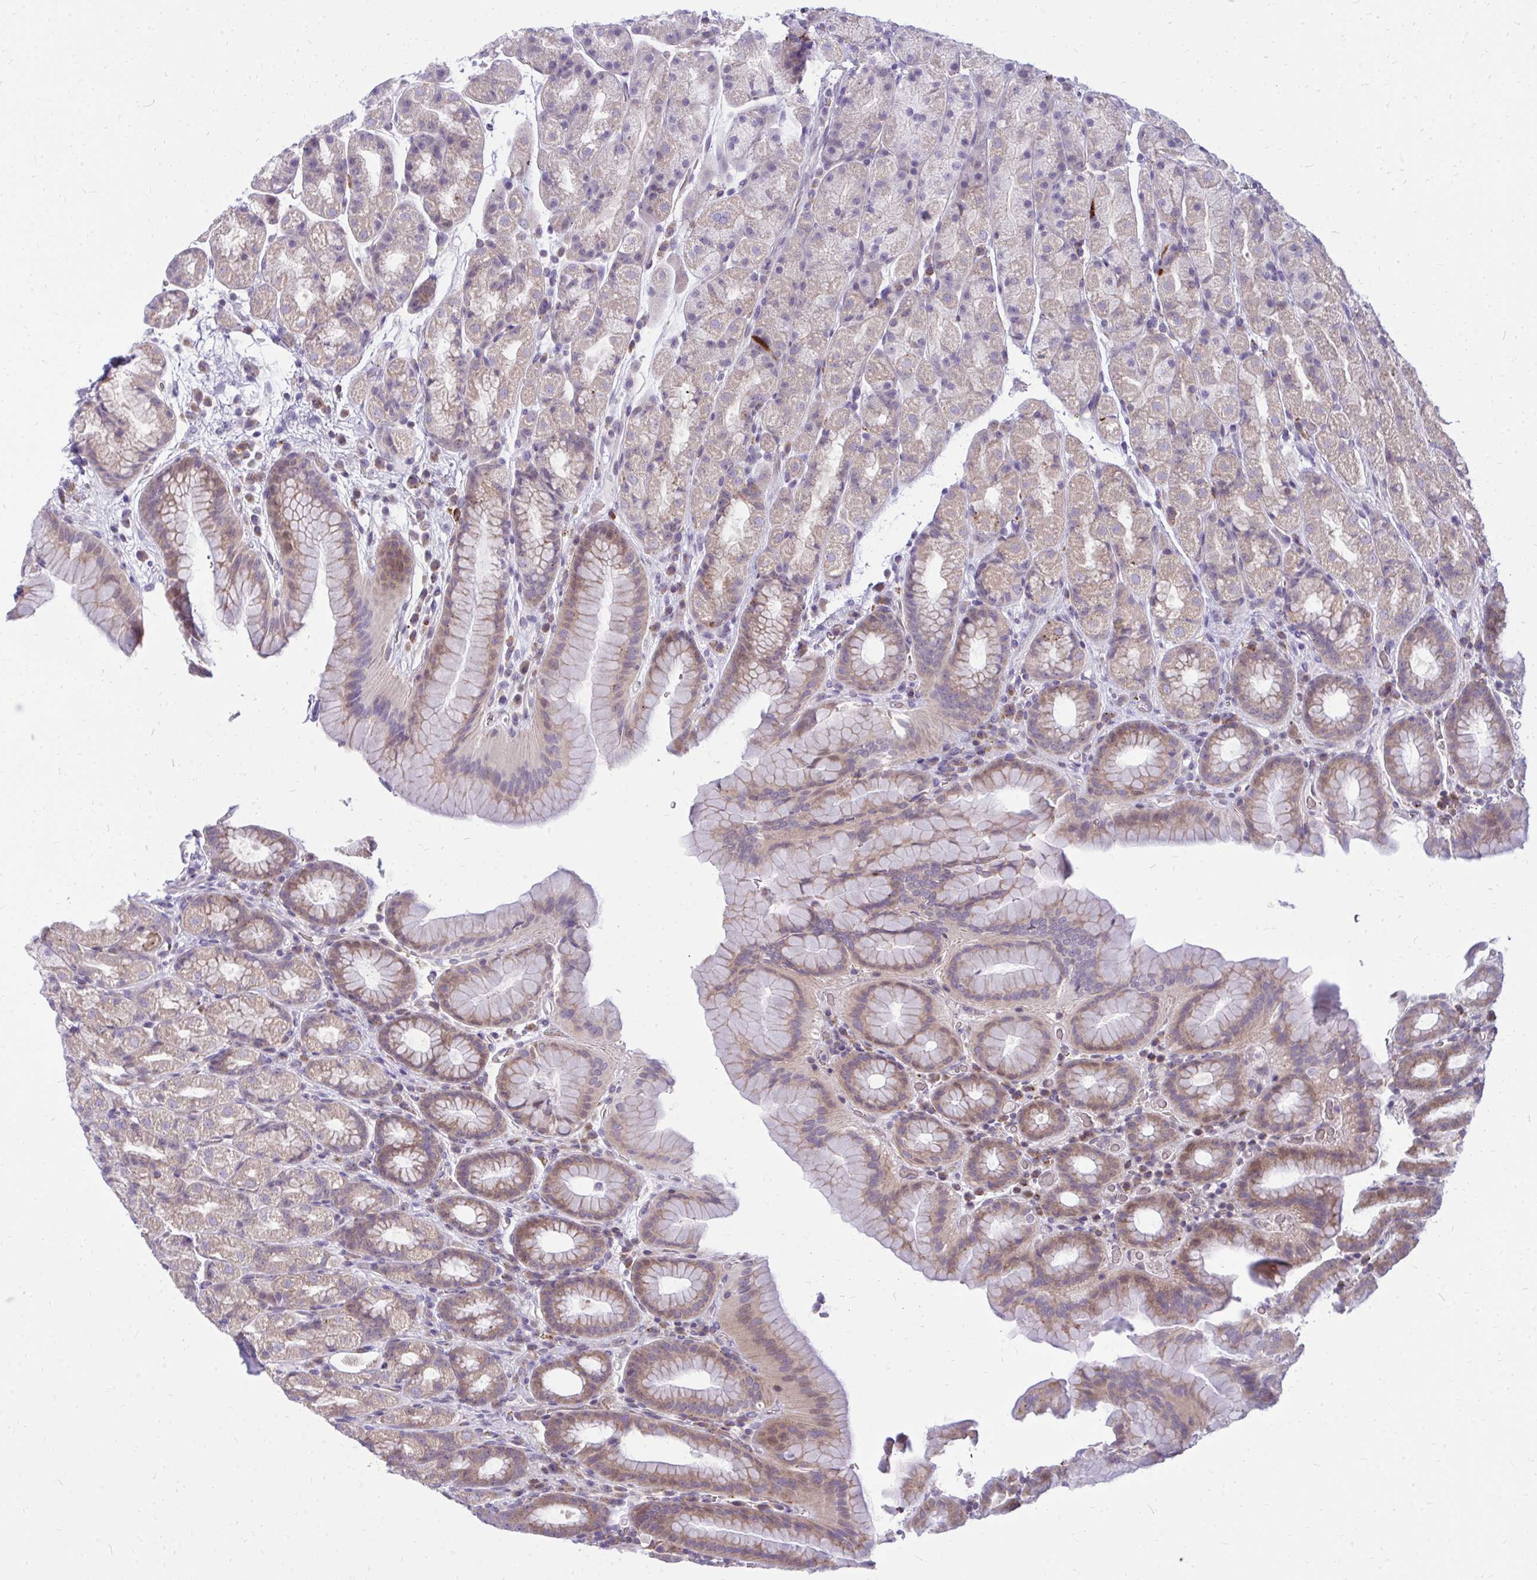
{"staining": {"intensity": "weak", "quantity": ">75%", "location": "cytoplasmic/membranous"}, "tissue": "stomach", "cell_type": "Glandular cells", "image_type": "normal", "snomed": [{"axis": "morphology", "description": "Normal tissue, NOS"}, {"axis": "topography", "description": "Stomach, upper"}, {"axis": "topography", "description": "Stomach"}], "caption": "Immunohistochemistry (IHC) photomicrograph of unremarkable human stomach stained for a protein (brown), which exhibits low levels of weak cytoplasmic/membranous expression in about >75% of glandular cells.", "gene": "ZSCAN25", "patient": {"sex": "male", "age": 68}}